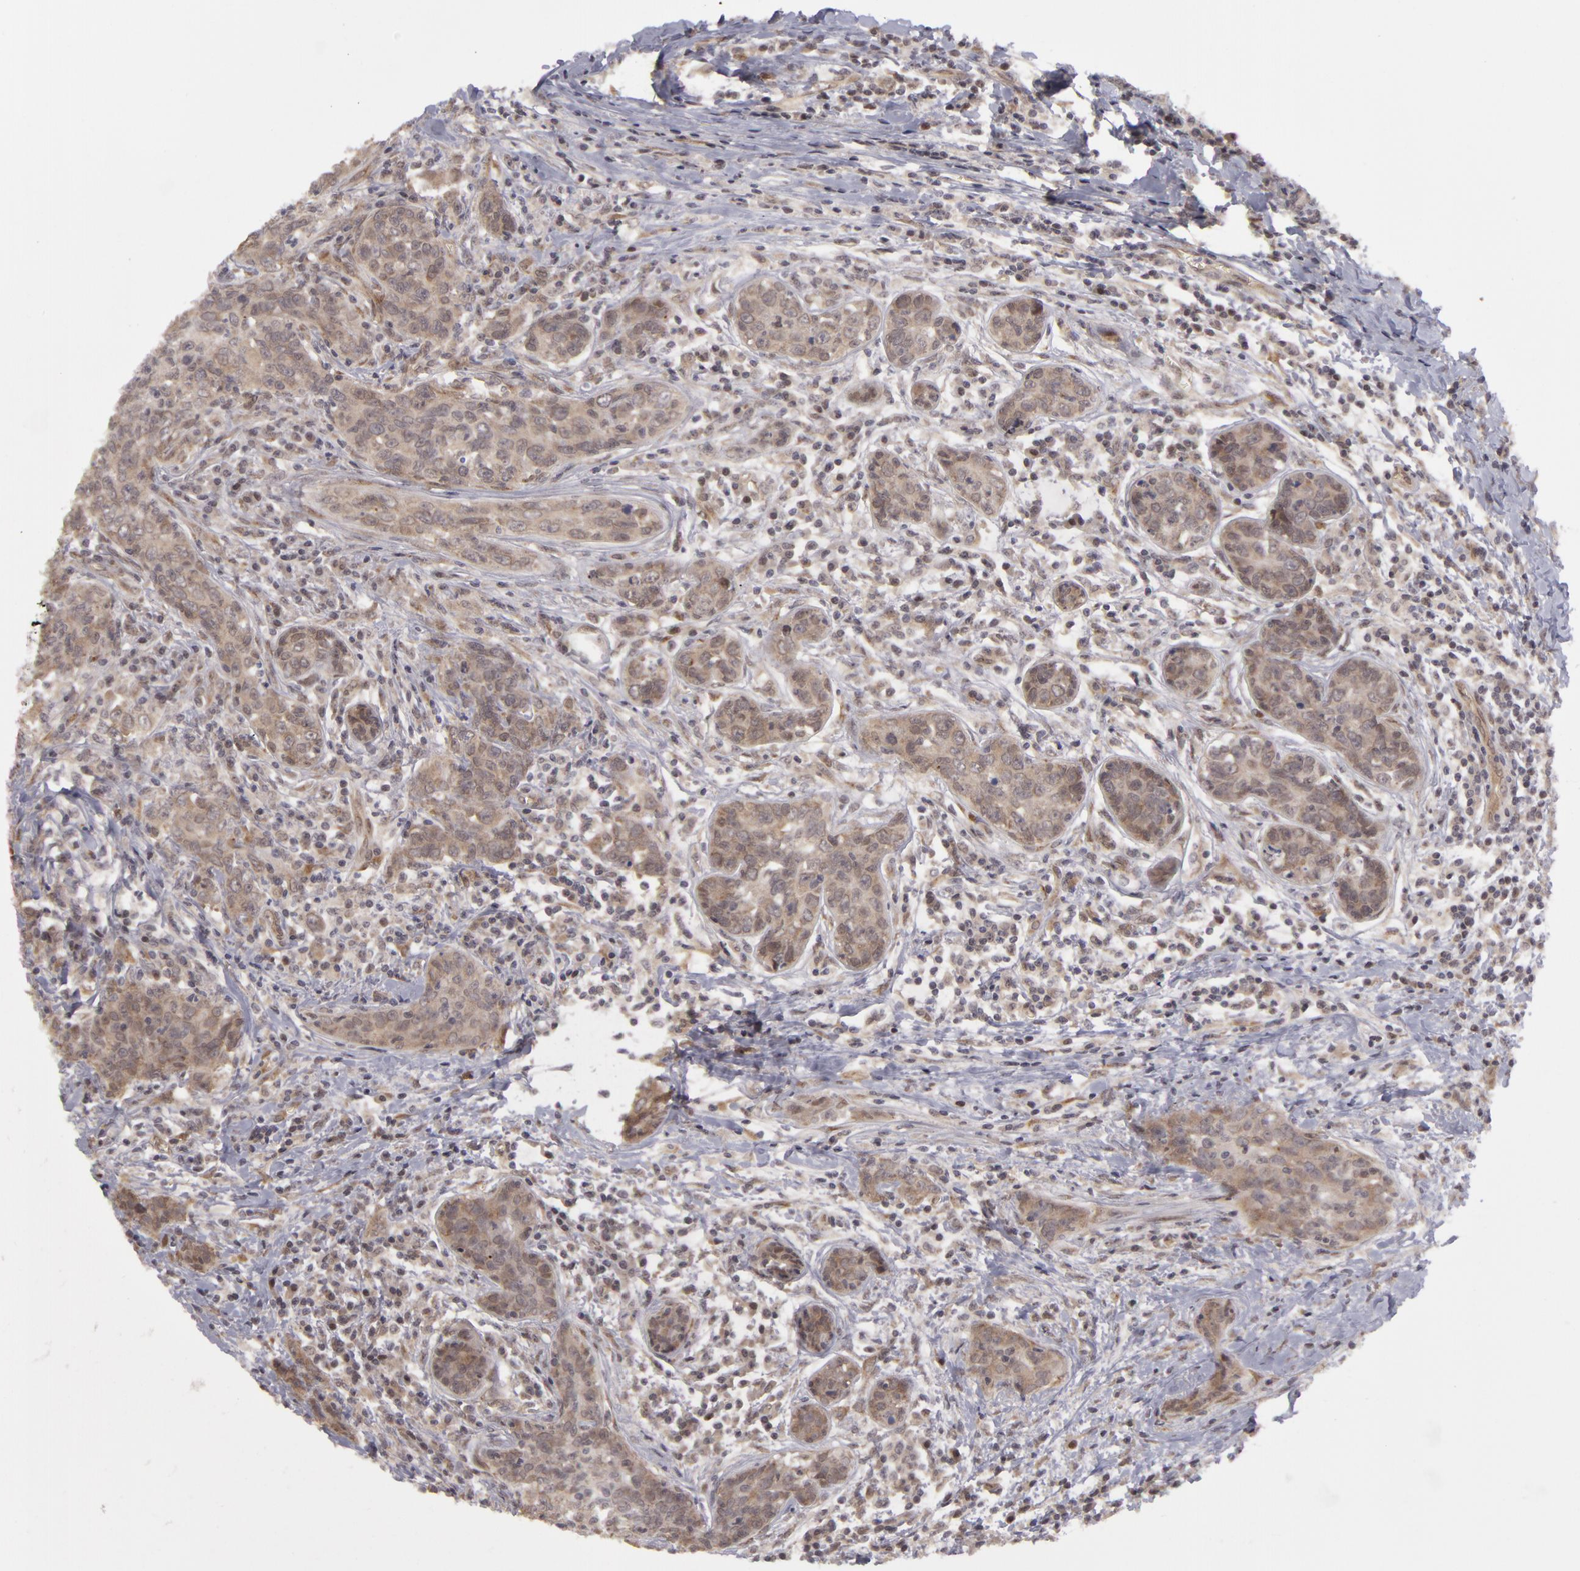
{"staining": {"intensity": "weak", "quantity": ">75%", "location": "cytoplasmic/membranous"}, "tissue": "breast cancer", "cell_type": "Tumor cells", "image_type": "cancer", "snomed": [{"axis": "morphology", "description": "Duct carcinoma"}, {"axis": "topography", "description": "Breast"}], "caption": "An image of breast cancer (invasive ductal carcinoma) stained for a protein demonstrates weak cytoplasmic/membranous brown staining in tumor cells.", "gene": "ZNF133", "patient": {"sex": "female", "age": 50}}